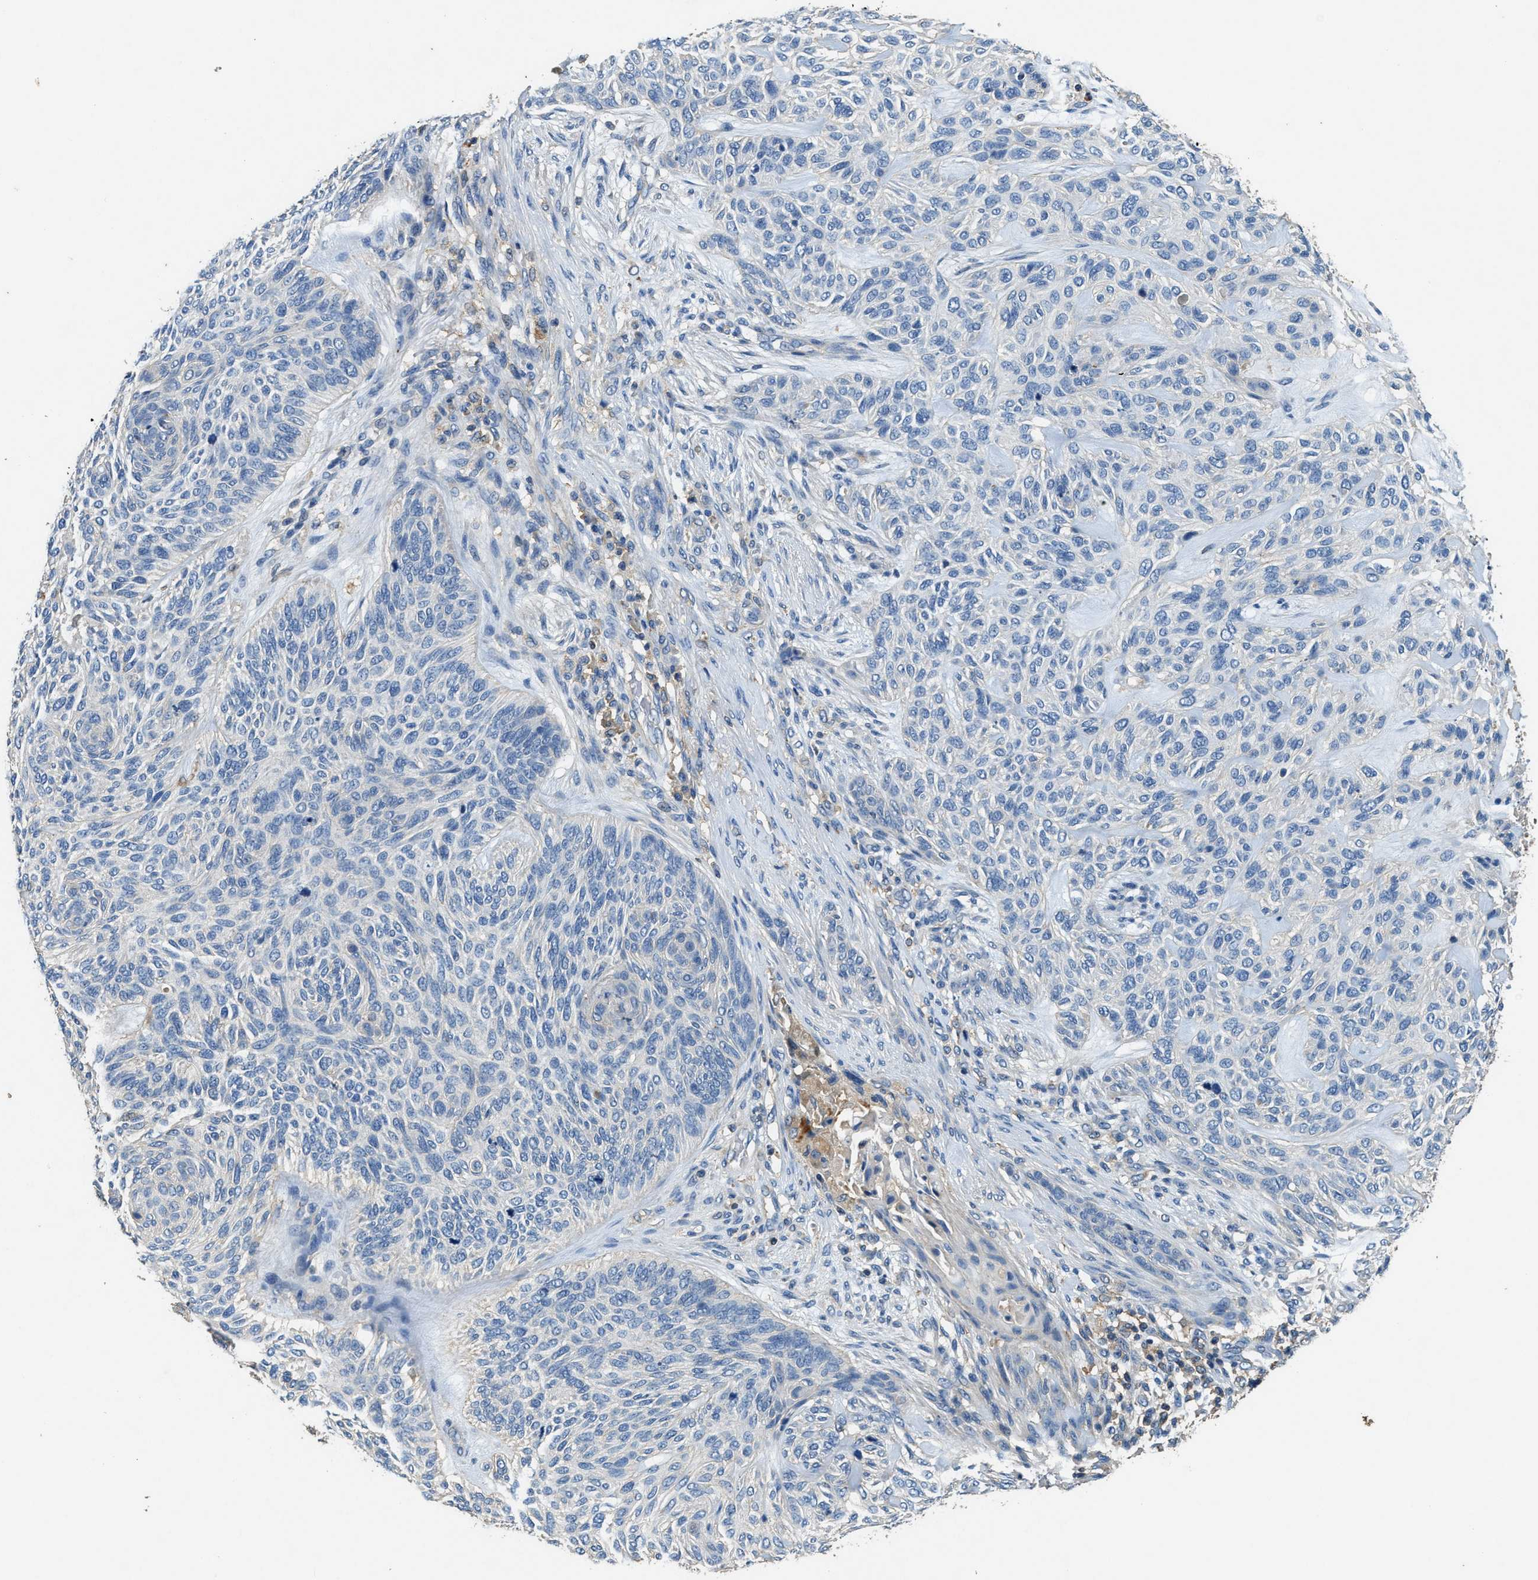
{"staining": {"intensity": "negative", "quantity": "none", "location": "none"}, "tissue": "skin cancer", "cell_type": "Tumor cells", "image_type": "cancer", "snomed": [{"axis": "morphology", "description": "Basal cell carcinoma"}, {"axis": "topography", "description": "Skin"}], "caption": "Tumor cells show no significant protein staining in skin basal cell carcinoma.", "gene": "BLOC1S1", "patient": {"sex": "male", "age": 55}}